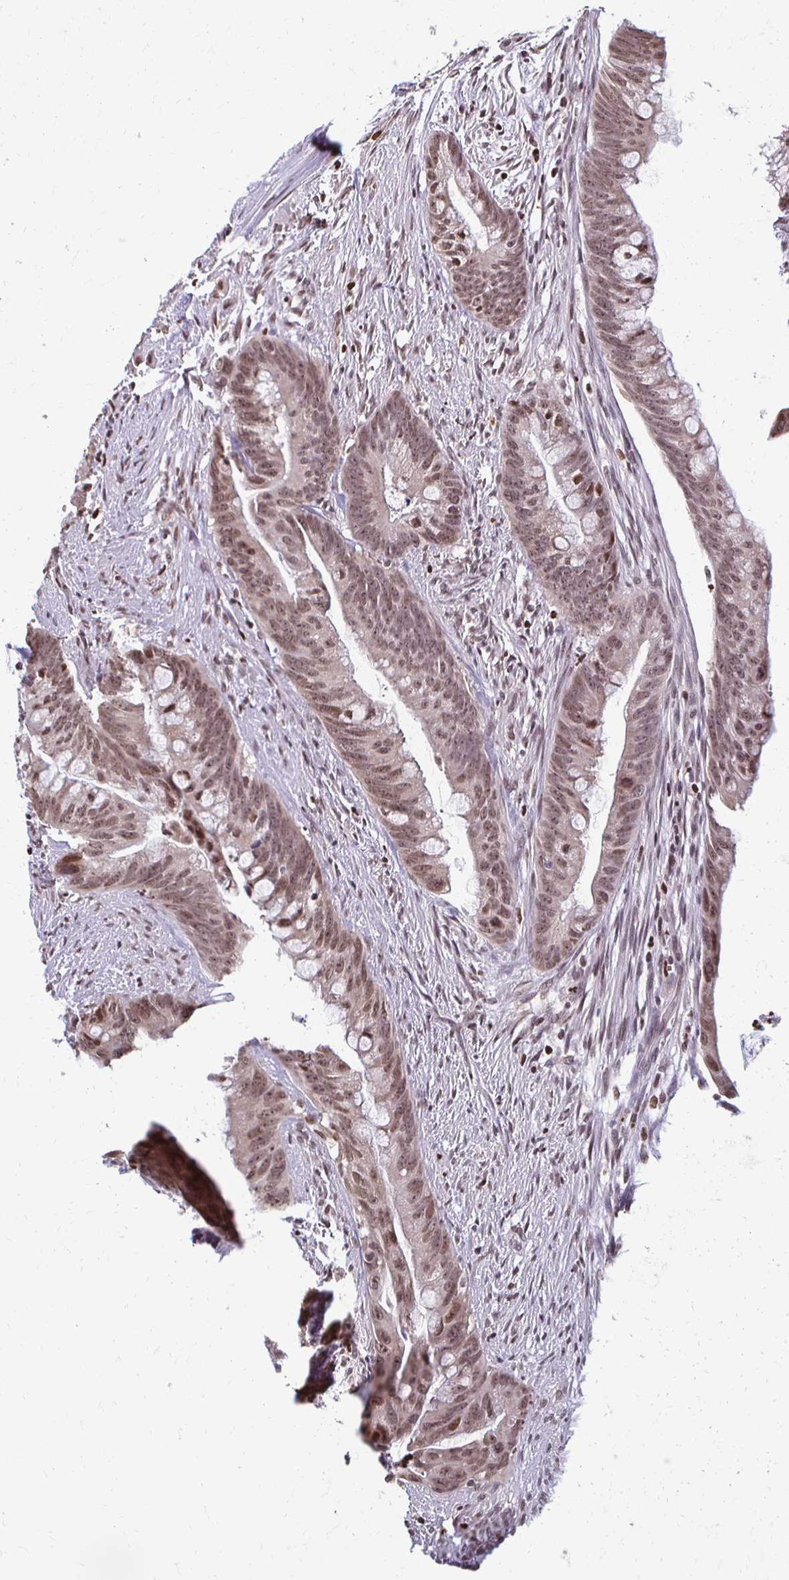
{"staining": {"intensity": "moderate", "quantity": ">75%", "location": "nuclear"}, "tissue": "colorectal cancer", "cell_type": "Tumor cells", "image_type": "cancer", "snomed": [{"axis": "morphology", "description": "Adenocarcinoma, NOS"}, {"axis": "topography", "description": "Colon"}], "caption": "A micrograph showing moderate nuclear positivity in approximately >75% of tumor cells in colorectal cancer, as visualized by brown immunohistochemical staining.", "gene": "HOXA9", "patient": {"sex": "male", "age": 62}}